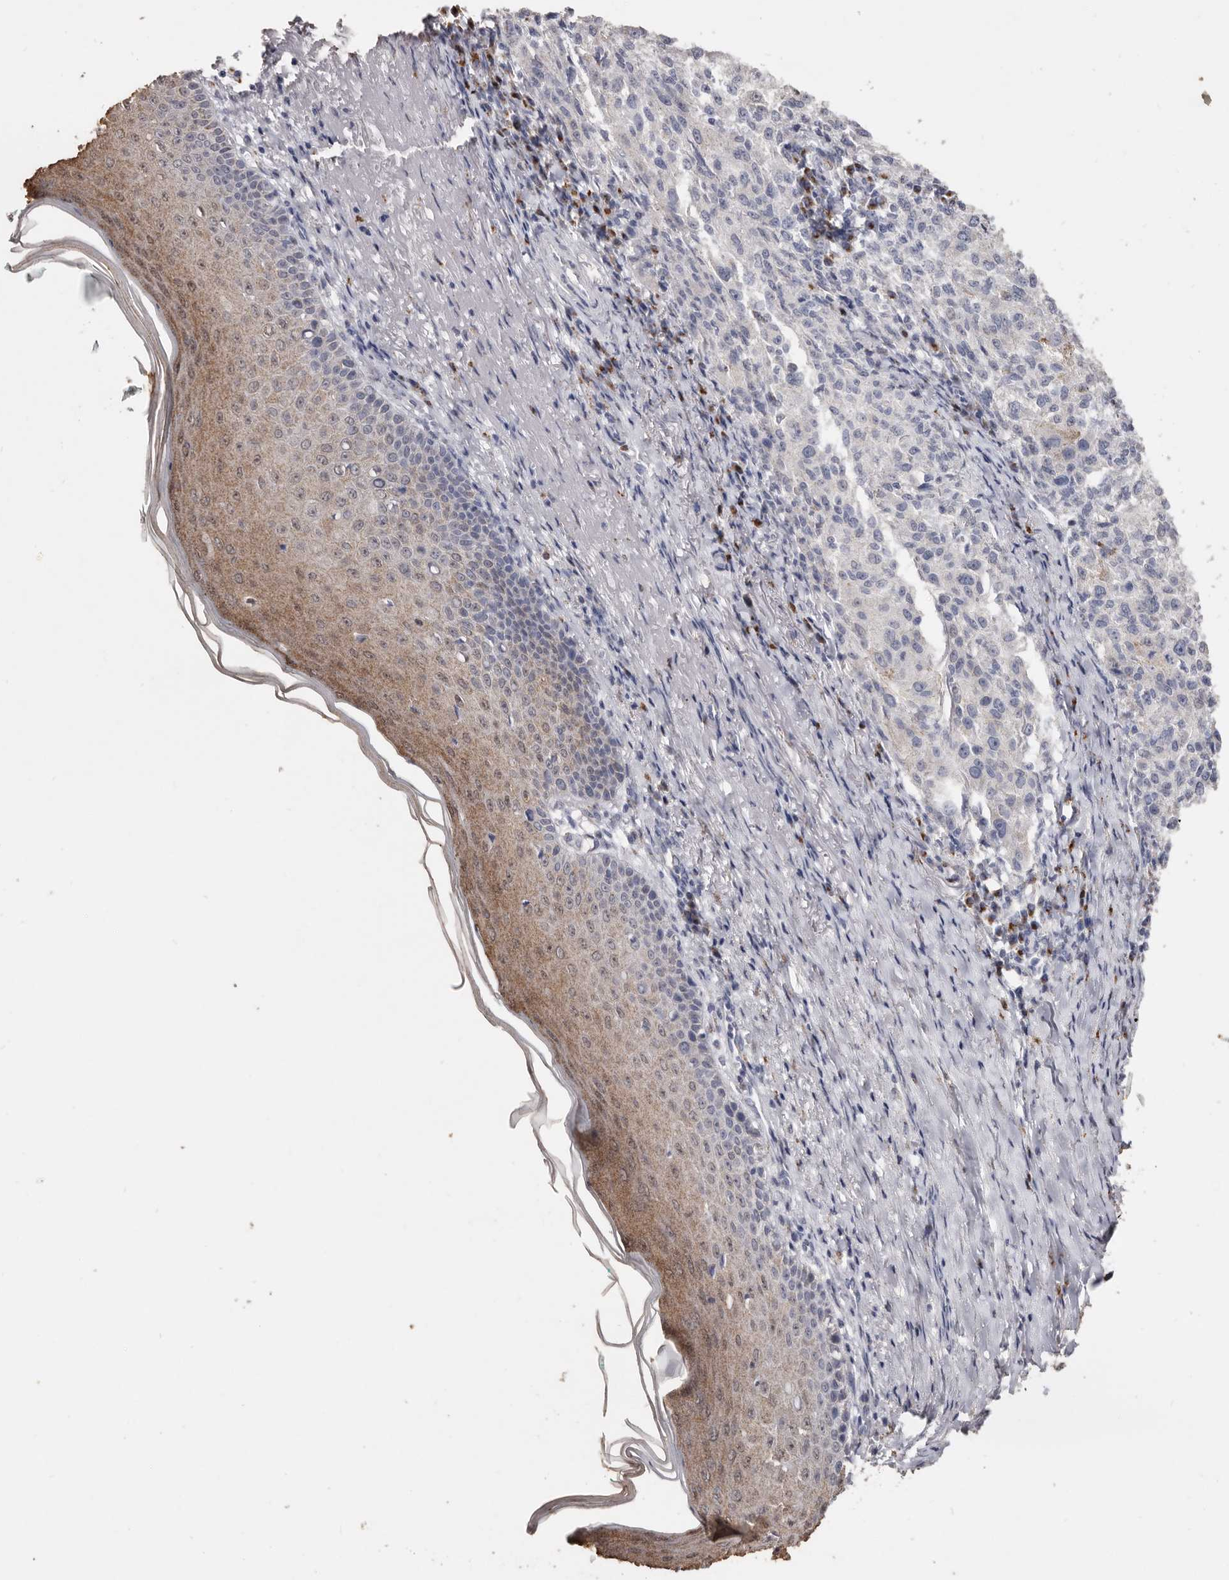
{"staining": {"intensity": "negative", "quantity": "none", "location": "none"}, "tissue": "melanoma", "cell_type": "Tumor cells", "image_type": "cancer", "snomed": [{"axis": "morphology", "description": "Necrosis, NOS"}, {"axis": "morphology", "description": "Malignant melanoma, NOS"}, {"axis": "topography", "description": "Skin"}], "caption": "Melanoma was stained to show a protein in brown. There is no significant positivity in tumor cells.", "gene": "LGALS7B", "patient": {"sex": "female", "age": 87}}